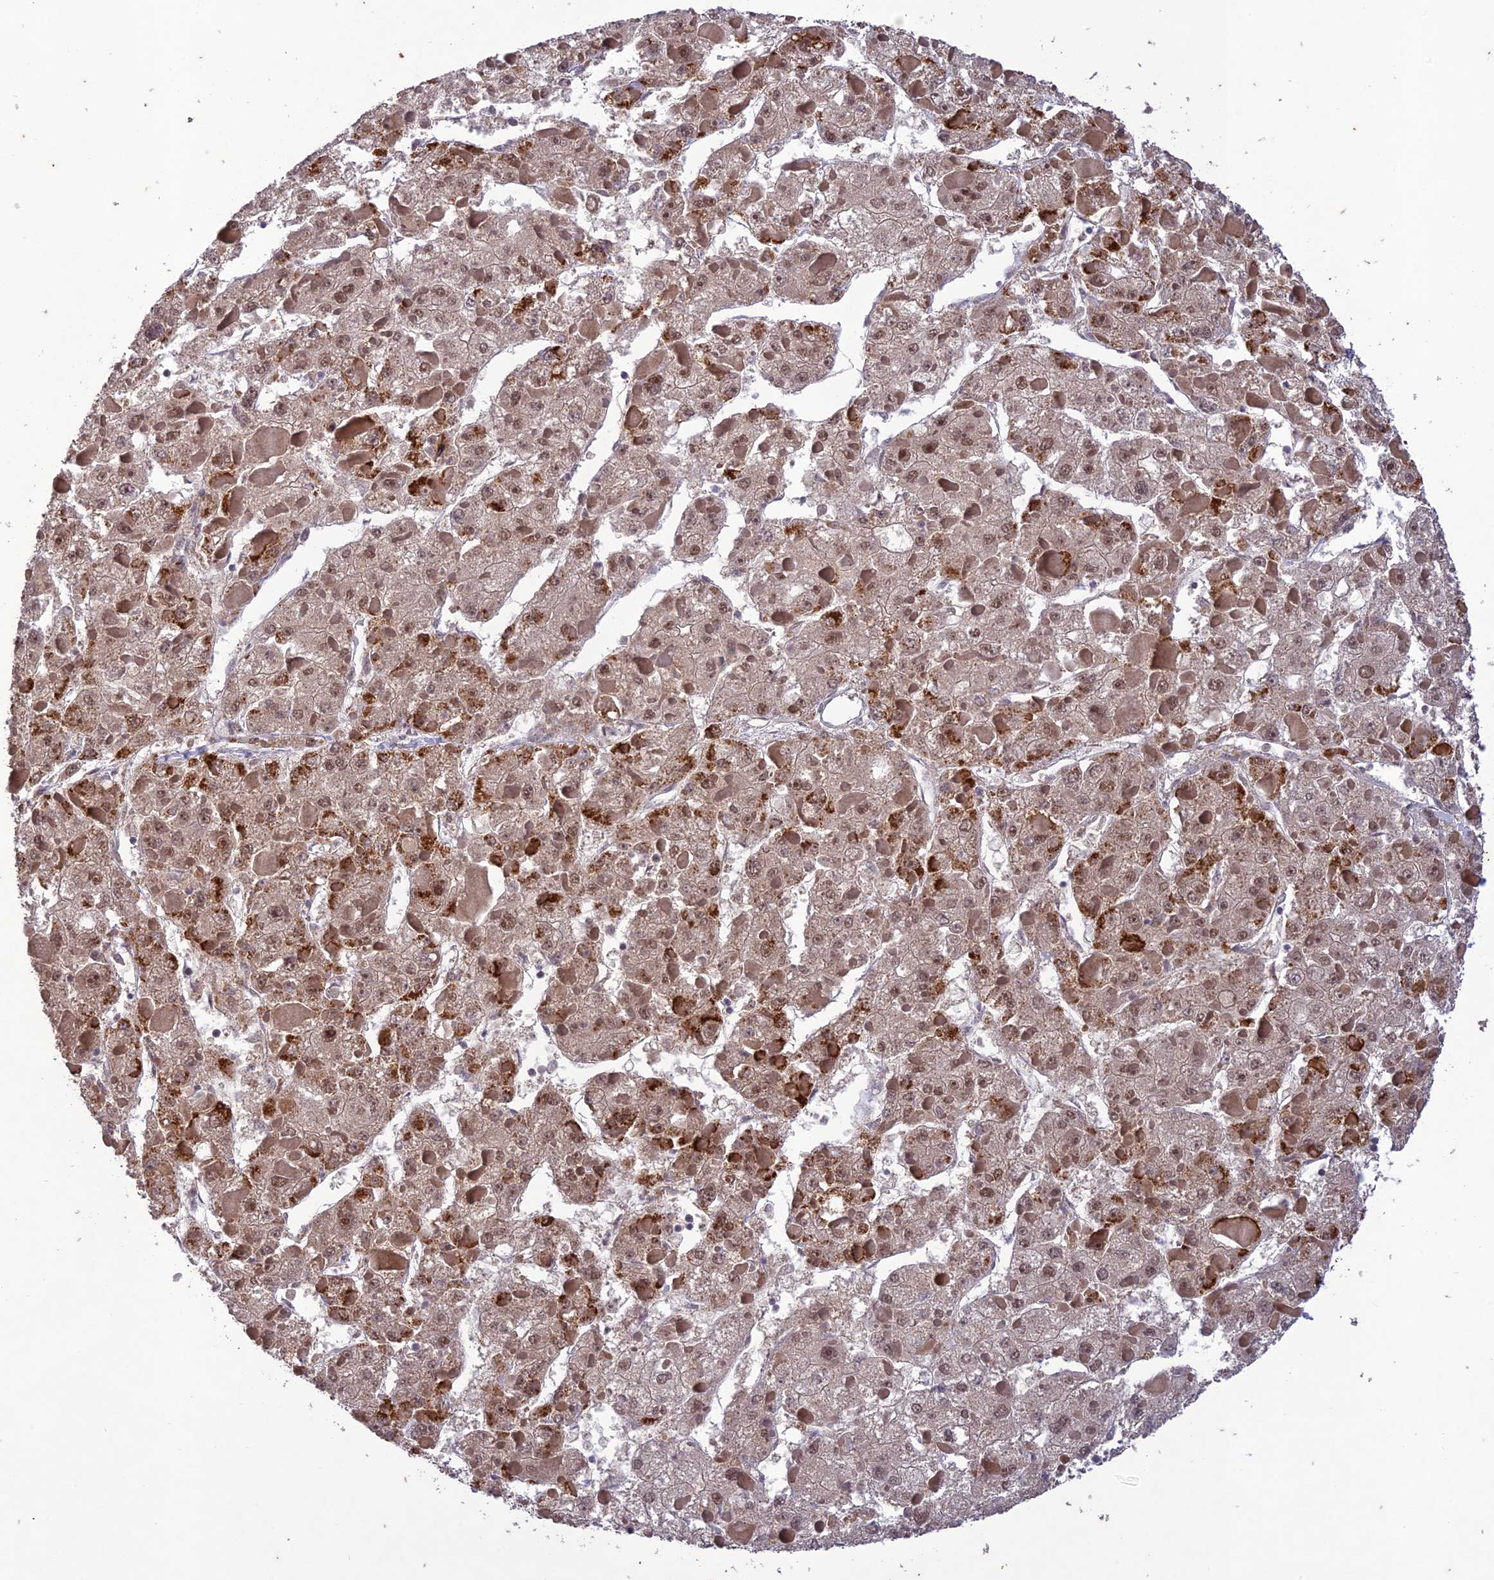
{"staining": {"intensity": "moderate", "quantity": "25%-75%", "location": "cytoplasmic/membranous,nuclear"}, "tissue": "liver cancer", "cell_type": "Tumor cells", "image_type": "cancer", "snomed": [{"axis": "morphology", "description": "Carcinoma, Hepatocellular, NOS"}, {"axis": "topography", "description": "Liver"}], "caption": "Tumor cells demonstrate medium levels of moderate cytoplasmic/membranous and nuclear staining in approximately 25%-75% of cells in hepatocellular carcinoma (liver). The protein of interest is stained brown, and the nuclei are stained in blue (DAB IHC with brightfield microscopy, high magnification).", "gene": "POP4", "patient": {"sex": "female", "age": 73}}